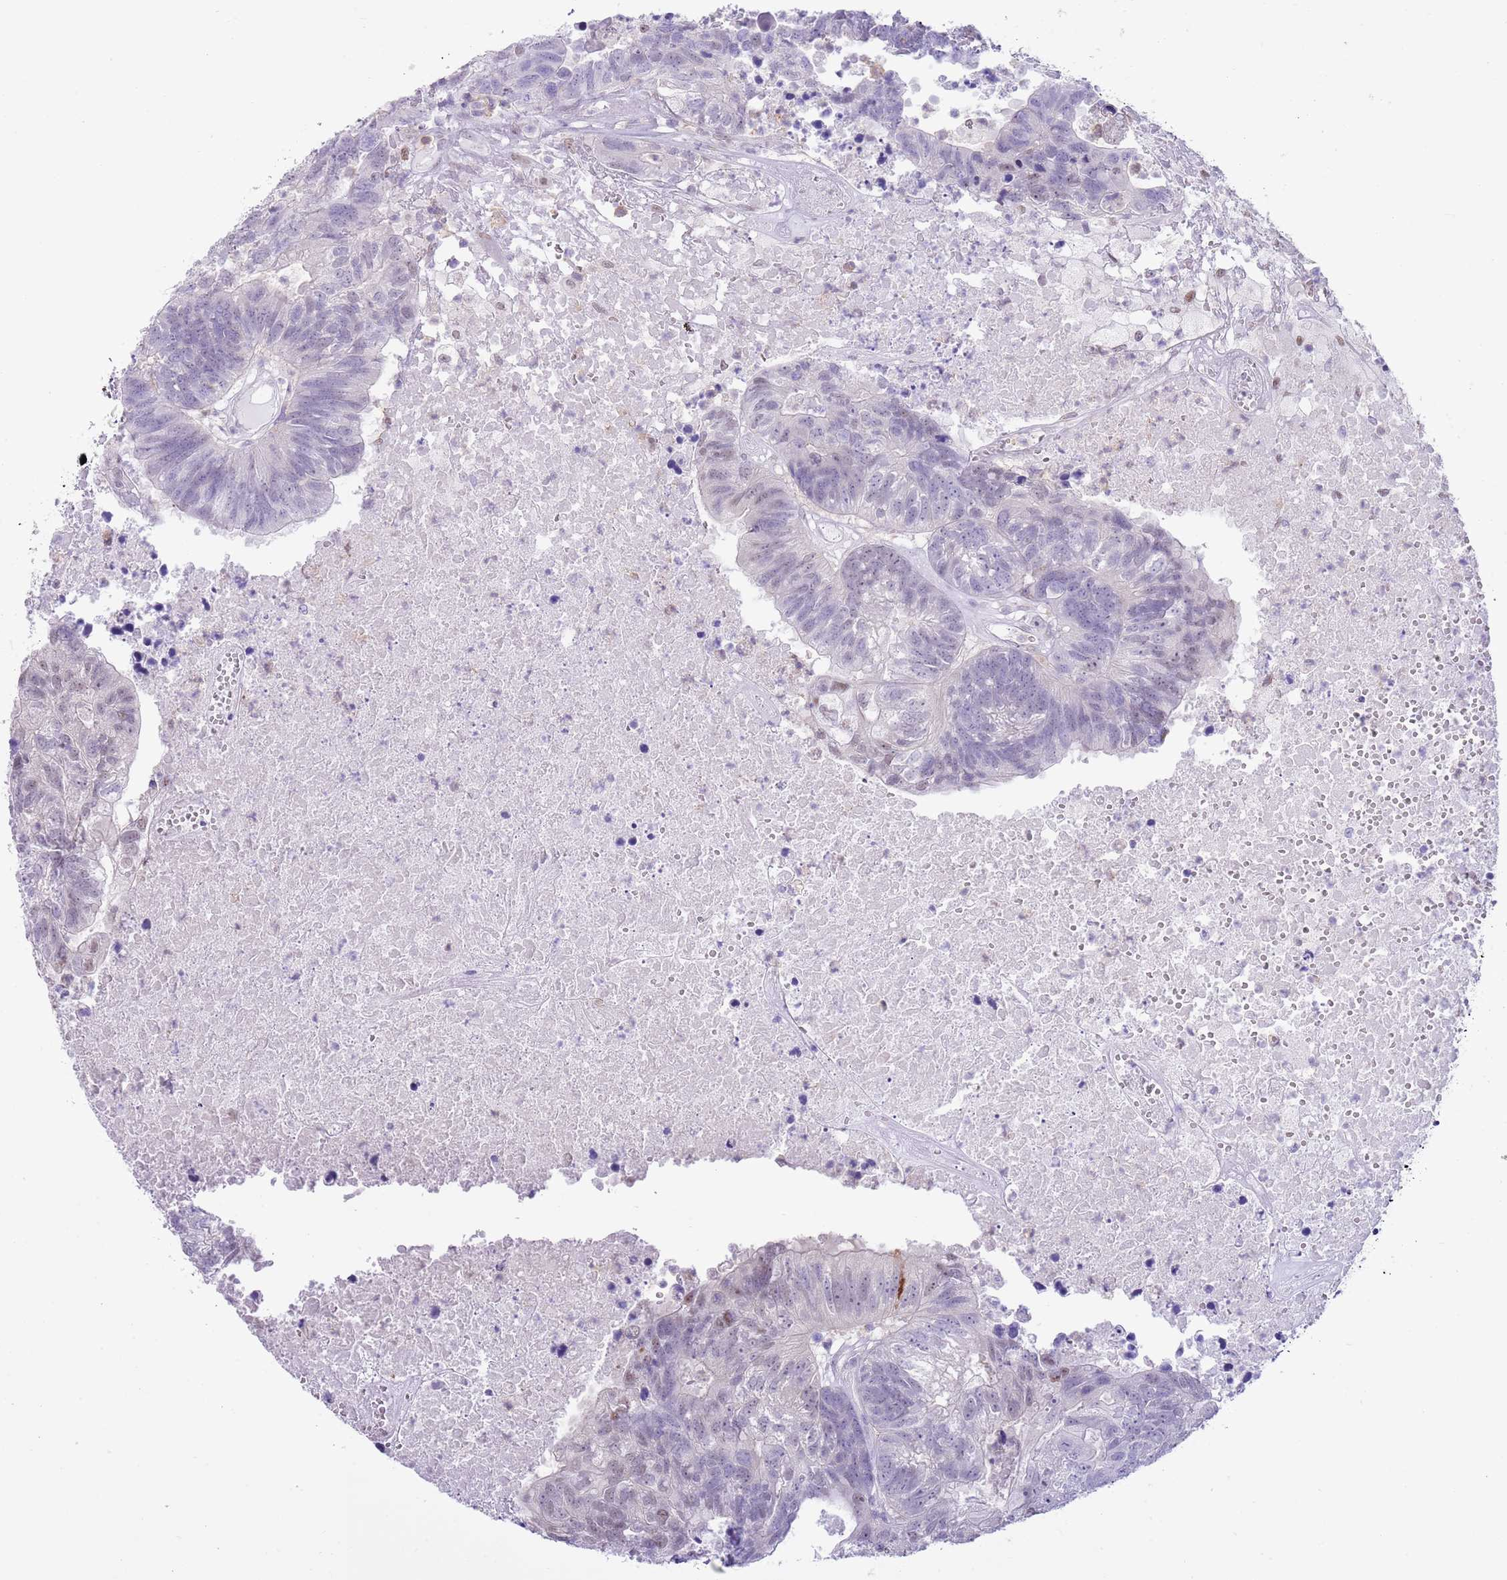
{"staining": {"intensity": "negative", "quantity": "none", "location": "none"}, "tissue": "colorectal cancer", "cell_type": "Tumor cells", "image_type": "cancer", "snomed": [{"axis": "morphology", "description": "Adenocarcinoma, NOS"}, {"axis": "topography", "description": "Colon"}], "caption": "A high-resolution micrograph shows immunohistochemistry staining of colorectal cancer (adenocarcinoma), which shows no significant staining in tumor cells.", "gene": "PPP1R17", "patient": {"sex": "female", "age": 48}}